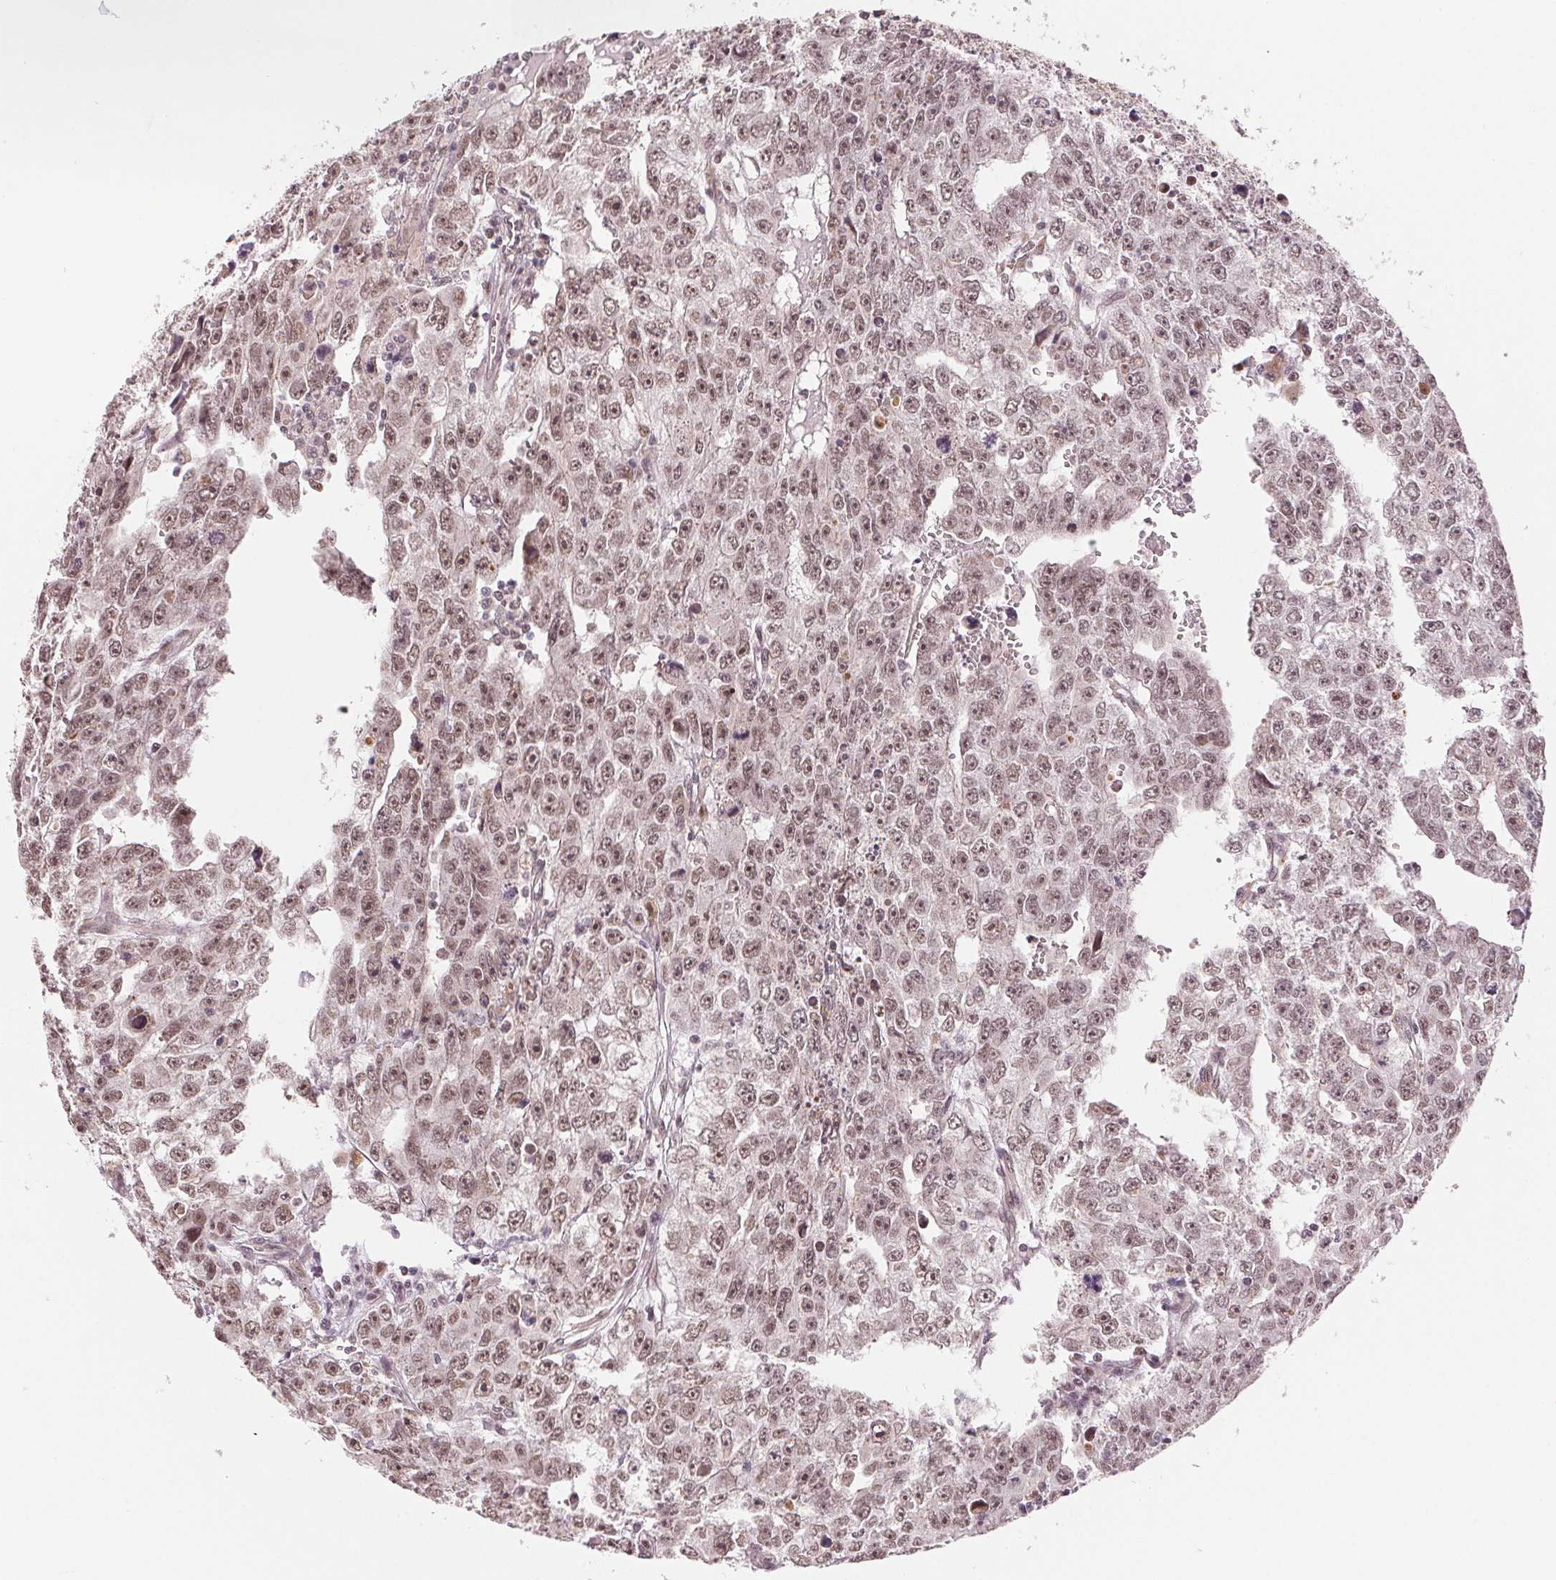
{"staining": {"intensity": "moderate", "quantity": ">75%", "location": "nuclear"}, "tissue": "testis cancer", "cell_type": "Tumor cells", "image_type": "cancer", "snomed": [{"axis": "morphology", "description": "Carcinoma, Embryonal, NOS"}, {"axis": "topography", "description": "Testis"}], "caption": "High-power microscopy captured an IHC histopathology image of testis cancer, revealing moderate nuclear positivity in about >75% of tumor cells. The protein of interest is shown in brown color, while the nuclei are stained blue.", "gene": "GRHL3", "patient": {"sex": "male", "age": 20}}